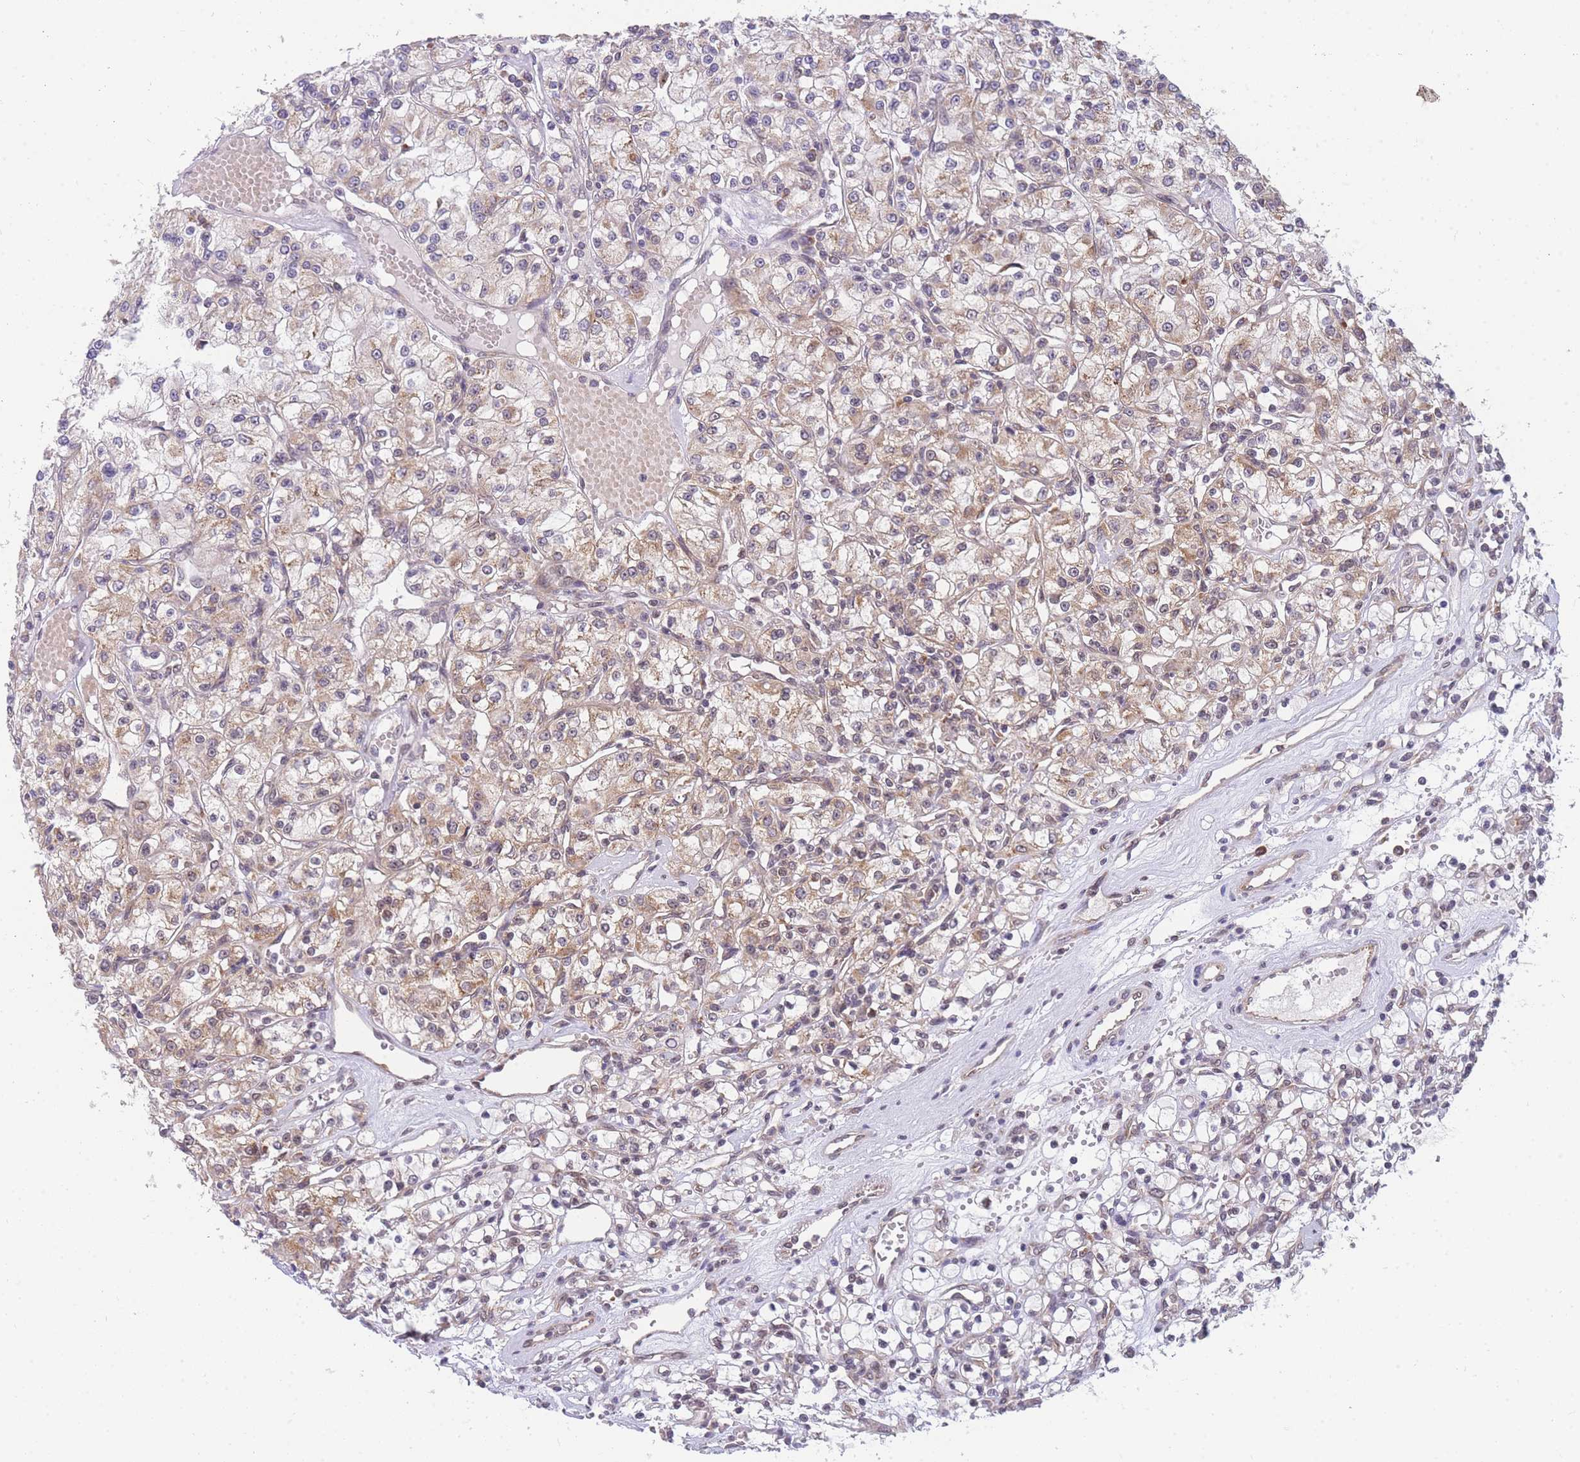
{"staining": {"intensity": "weak", "quantity": "25%-75%", "location": "cytoplasmic/membranous"}, "tissue": "renal cancer", "cell_type": "Tumor cells", "image_type": "cancer", "snomed": [{"axis": "morphology", "description": "Adenocarcinoma, NOS"}, {"axis": "topography", "description": "Kidney"}], "caption": "Immunohistochemistry (DAB (3,3'-diaminobenzidine)) staining of human renal adenocarcinoma reveals weak cytoplasmic/membranous protein positivity in approximately 25%-75% of tumor cells.", "gene": "MRPL23", "patient": {"sex": "female", "age": 59}}